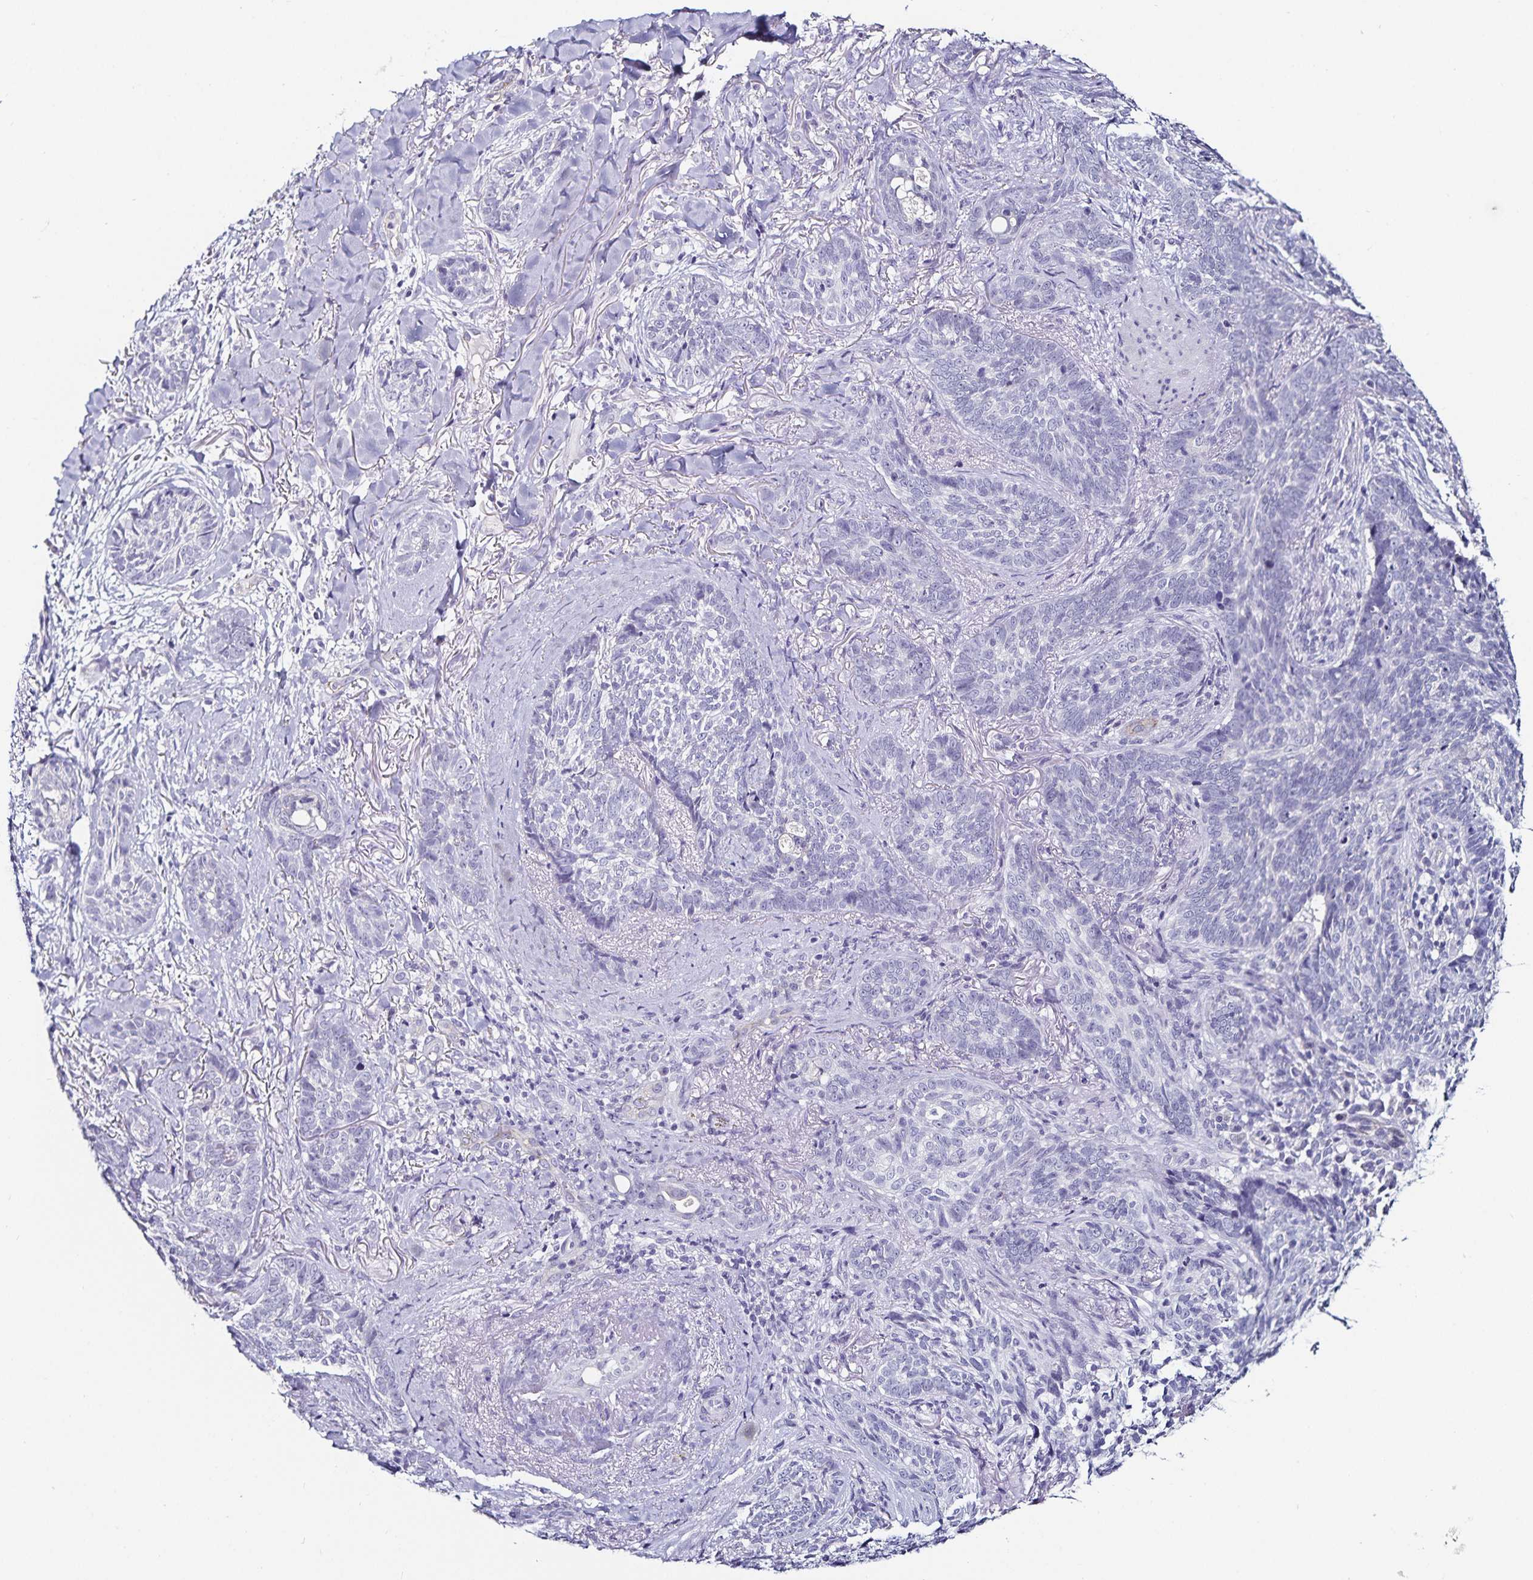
{"staining": {"intensity": "negative", "quantity": "none", "location": "none"}, "tissue": "skin cancer", "cell_type": "Tumor cells", "image_type": "cancer", "snomed": [{"axis": "morphology", "description": "Basal cell carcinoma"}, {"axis": "topography", "description": "Skin"}, {"axis": "topography", "description": "Skin of face"}], "caption": "Immunohistochemical staining of skin basal cell carcinoma demonstrates no significant expression in tumor cells.", "gene": "TSPAN7", "patient": {"sex": "male", "age": 88}}